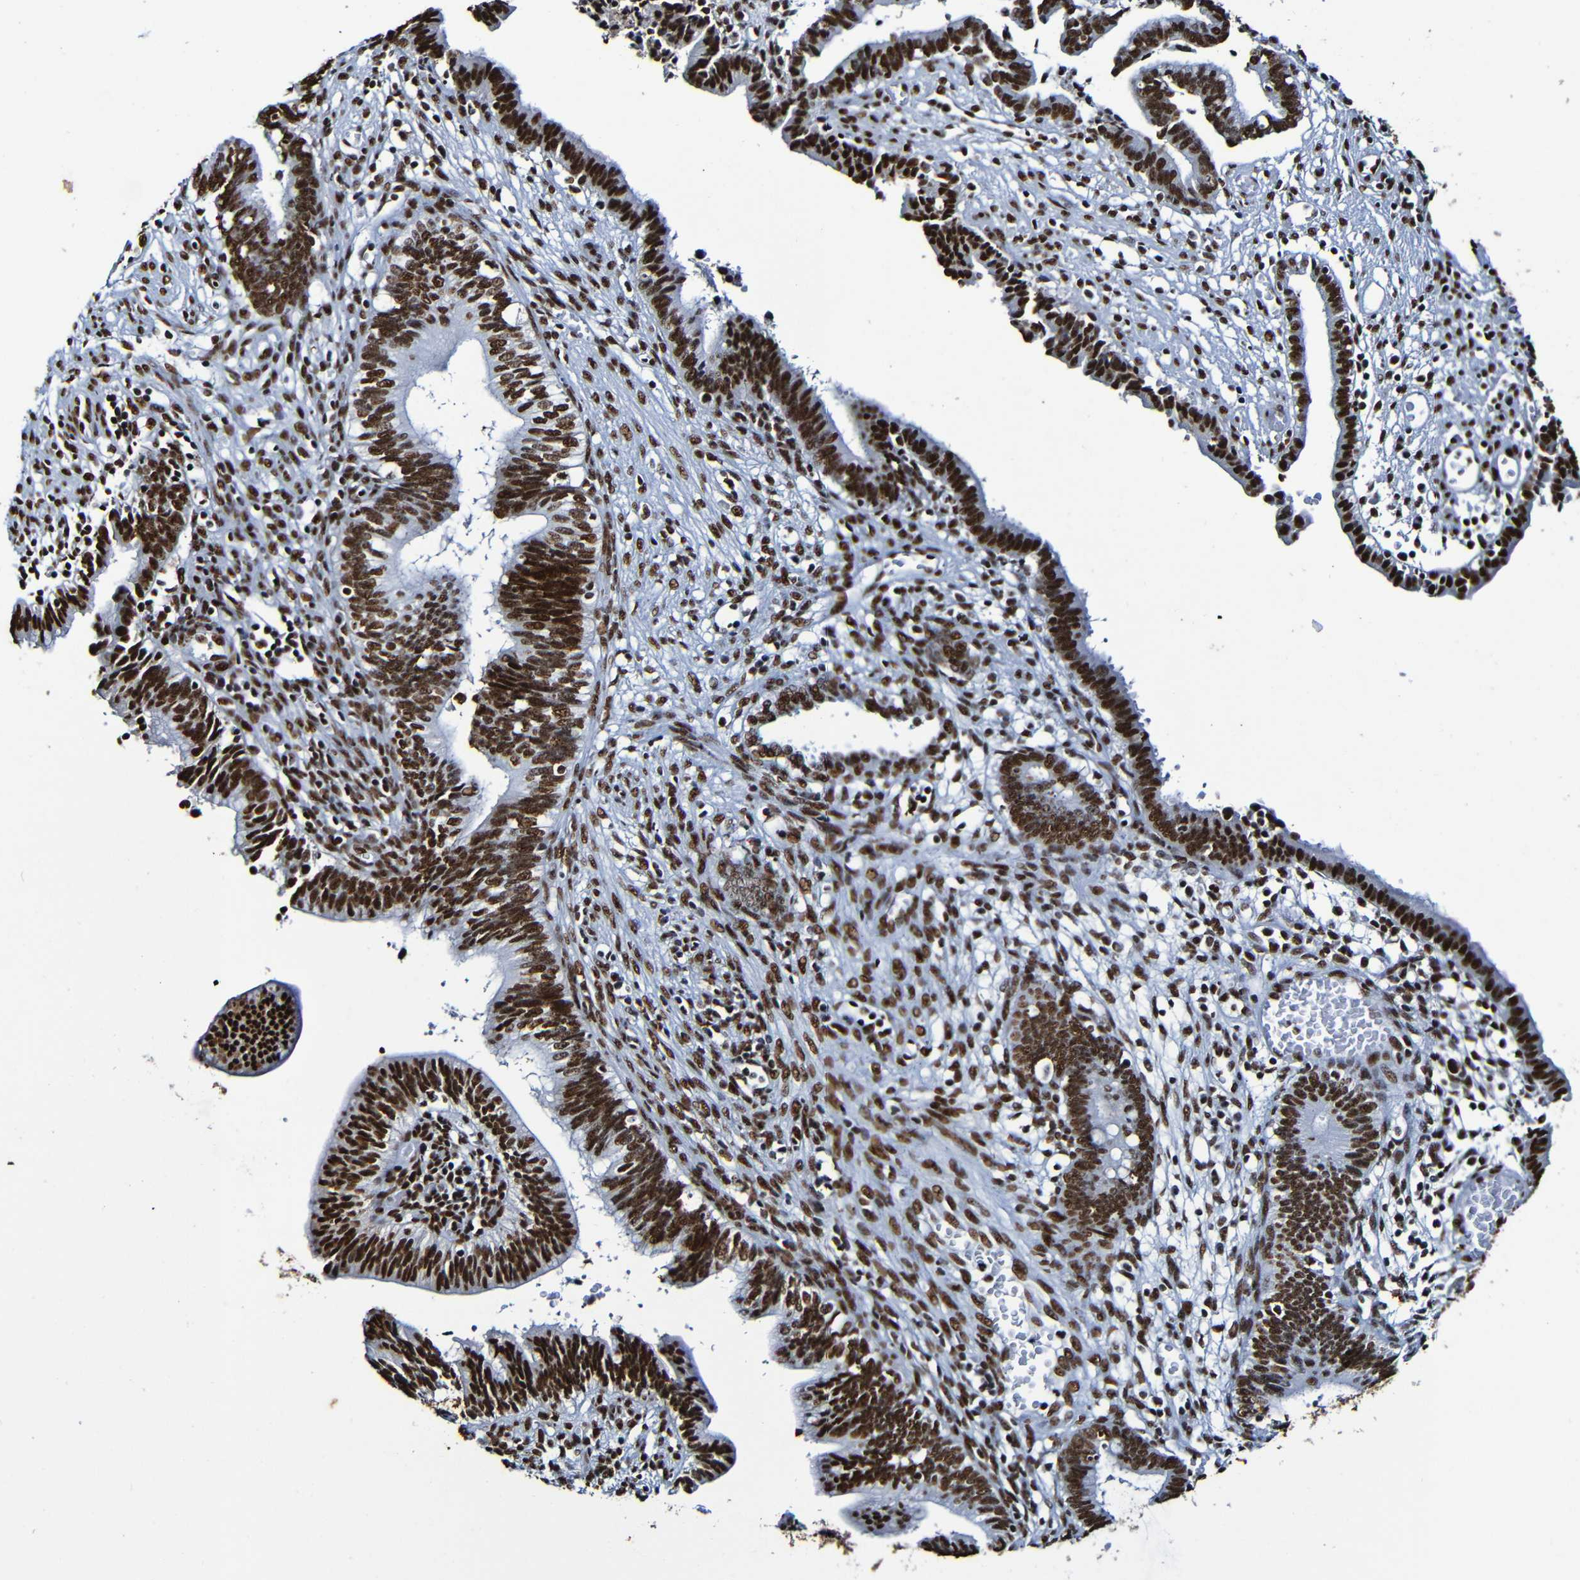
{"staining": {"intensity": "strong", "quantity": ">75%", "location": "nuclear"}, "tissue": "cervical cancer", "cell_type": "Tumor cells", "image_type": "cancer", "snomed": [{"axis": "morphology", "description": "Adenocarcinoma, NOS"}, {"axis": "topography", "description": "Cervix"}], "caption": "There is high levels of strong nuclear staining in tumor cells of cervical cancer, as demonstrated by immunohistochemical staining (brown color).", "gene": "SRSF3", "patient": {"sex": "female", "age": 44}}